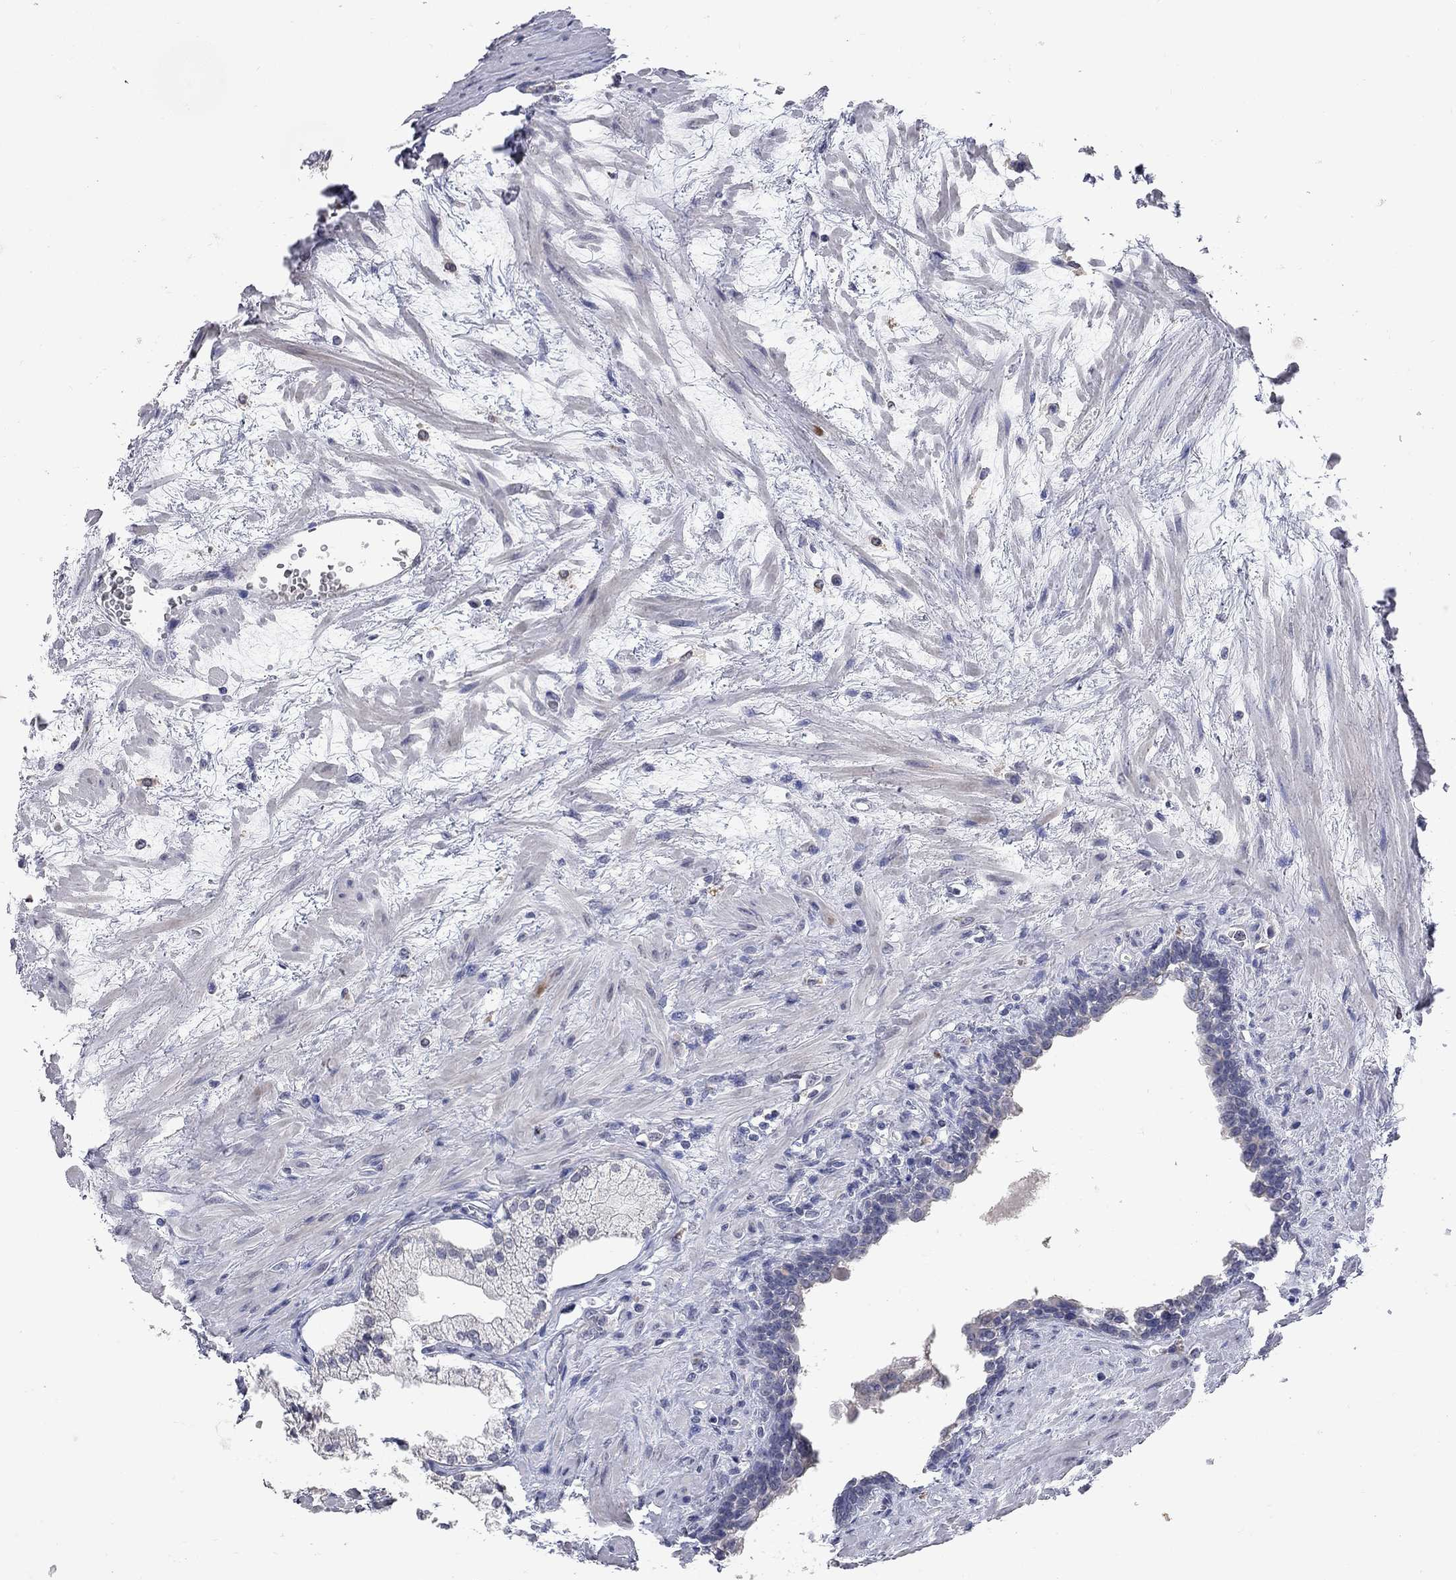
{"staining": {"intensity": "negative", "quantity": "none", "location": "none"}, "tissue": "prostate", "cell_type": "Glandular cells", "image_type": "normal", "snomed": [{"axis": "morphology", "description": "Normal tissue, NOS"}, {"axis": "topography", "description": "Prostate"}], "caption": "DAB (3,3'-diaminobenzidine) immunohistochemical staining of benign prostate shows no significant staining in glandular cells.", "gene": "NOS2", "patient": {"sex": "male", "age": 63}}